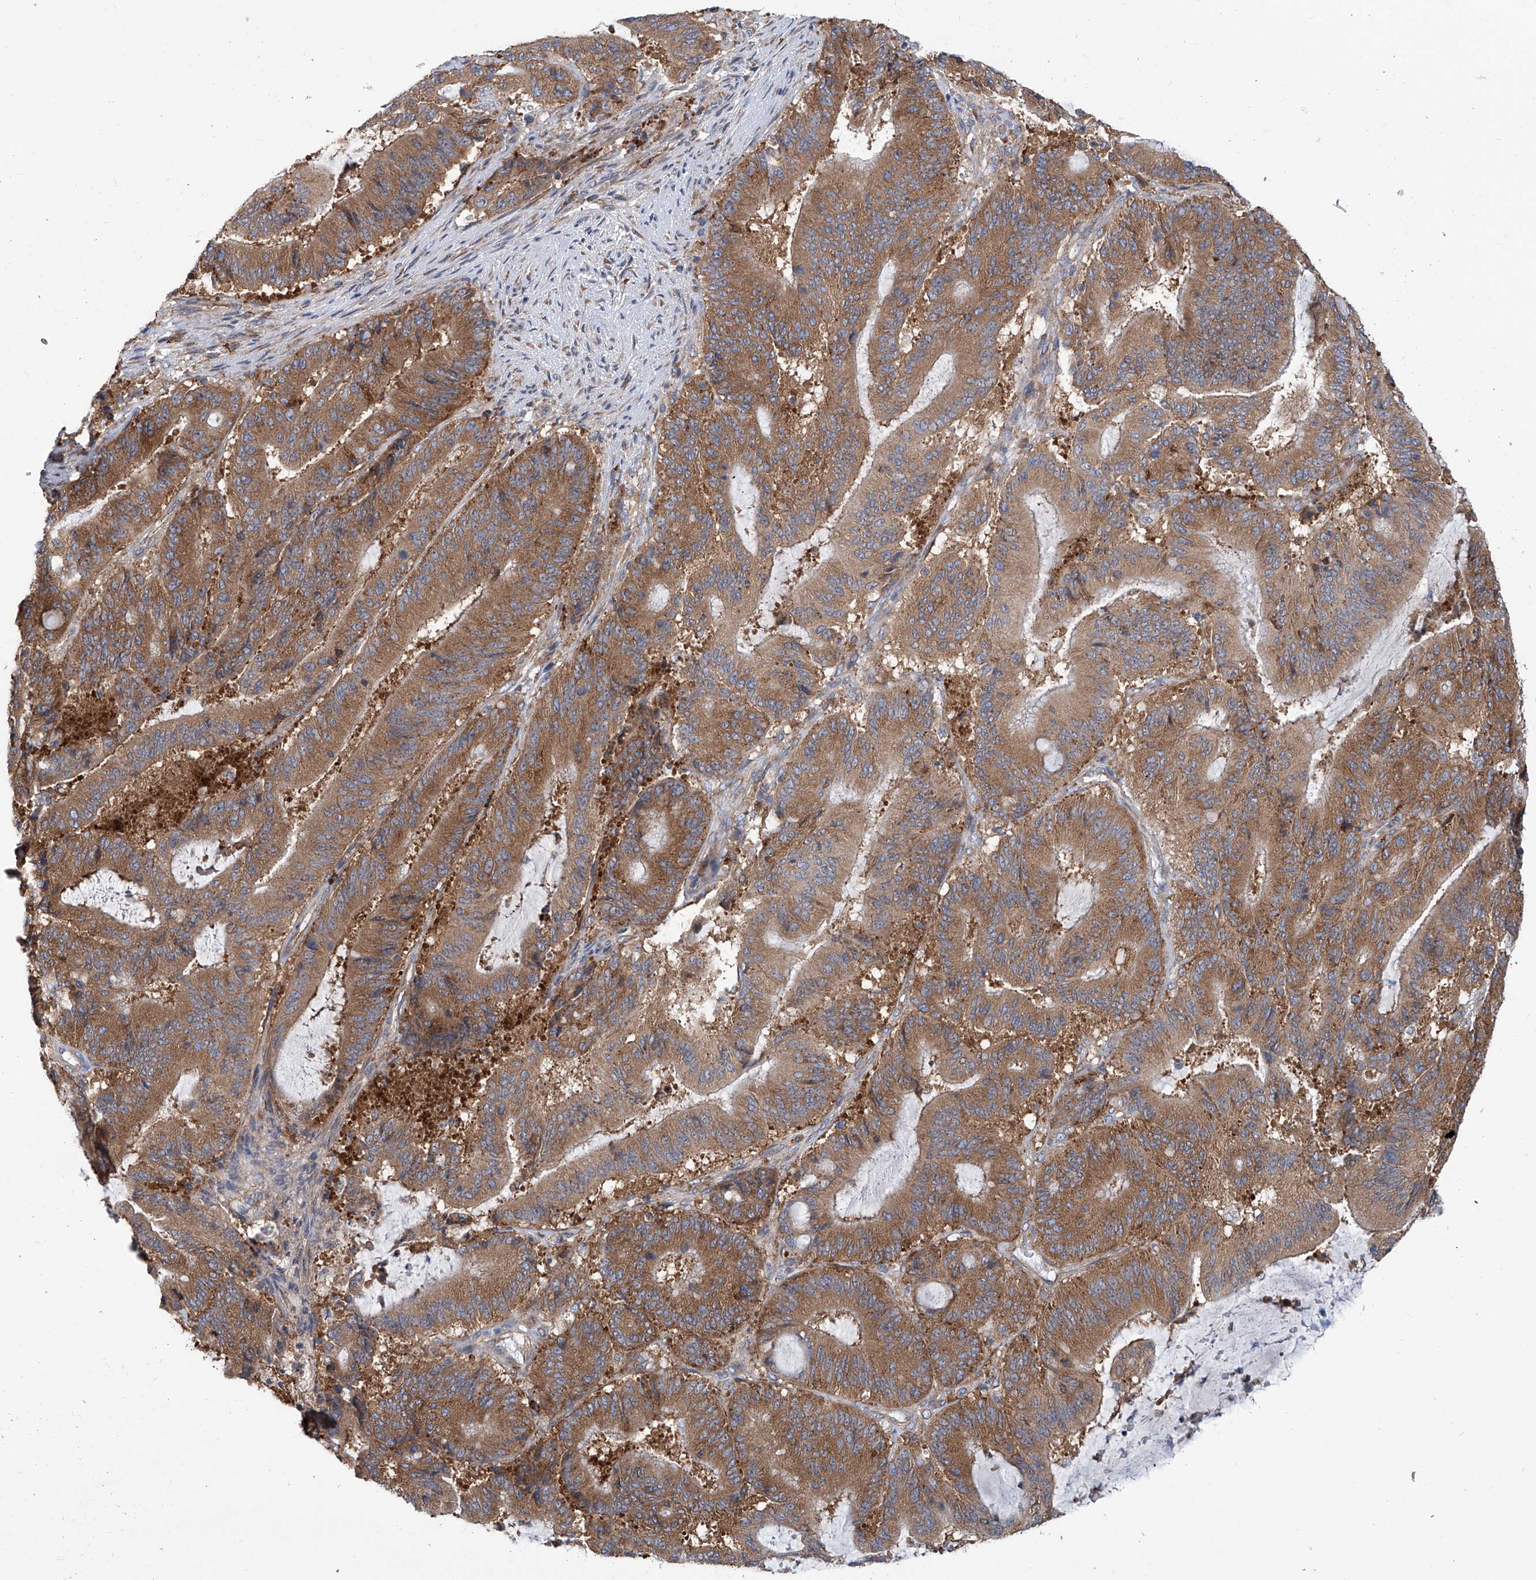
{"staining": {"intensity": "moderate", "quantity": ">75%", "location": "cytoplasmic/membranous"}, "tissue": "liver cancer", "cell_type": "Tumor cells", "image_type": "cancer", "snomed": [{"axis": "morphology", "description": "Normal tissue, NOS"}, {"axis": "morphology", "description": "Cholangiocarcinoma"}, {"axis": "topography", "description": "Liver"}, {"axis": "topography", "description": "Peripheral nerve tissue"}], "caption": "DAB (3,3'-diaminobenzidine) immunohistochemical staining of cholangiocarcinoma (liver) exhibits moderate cytoplasmic/membranous protein positivity in approximately >75% of tumor cells.", "gene": "SENP2", "patient": {"sex": "female", "age": 73}}